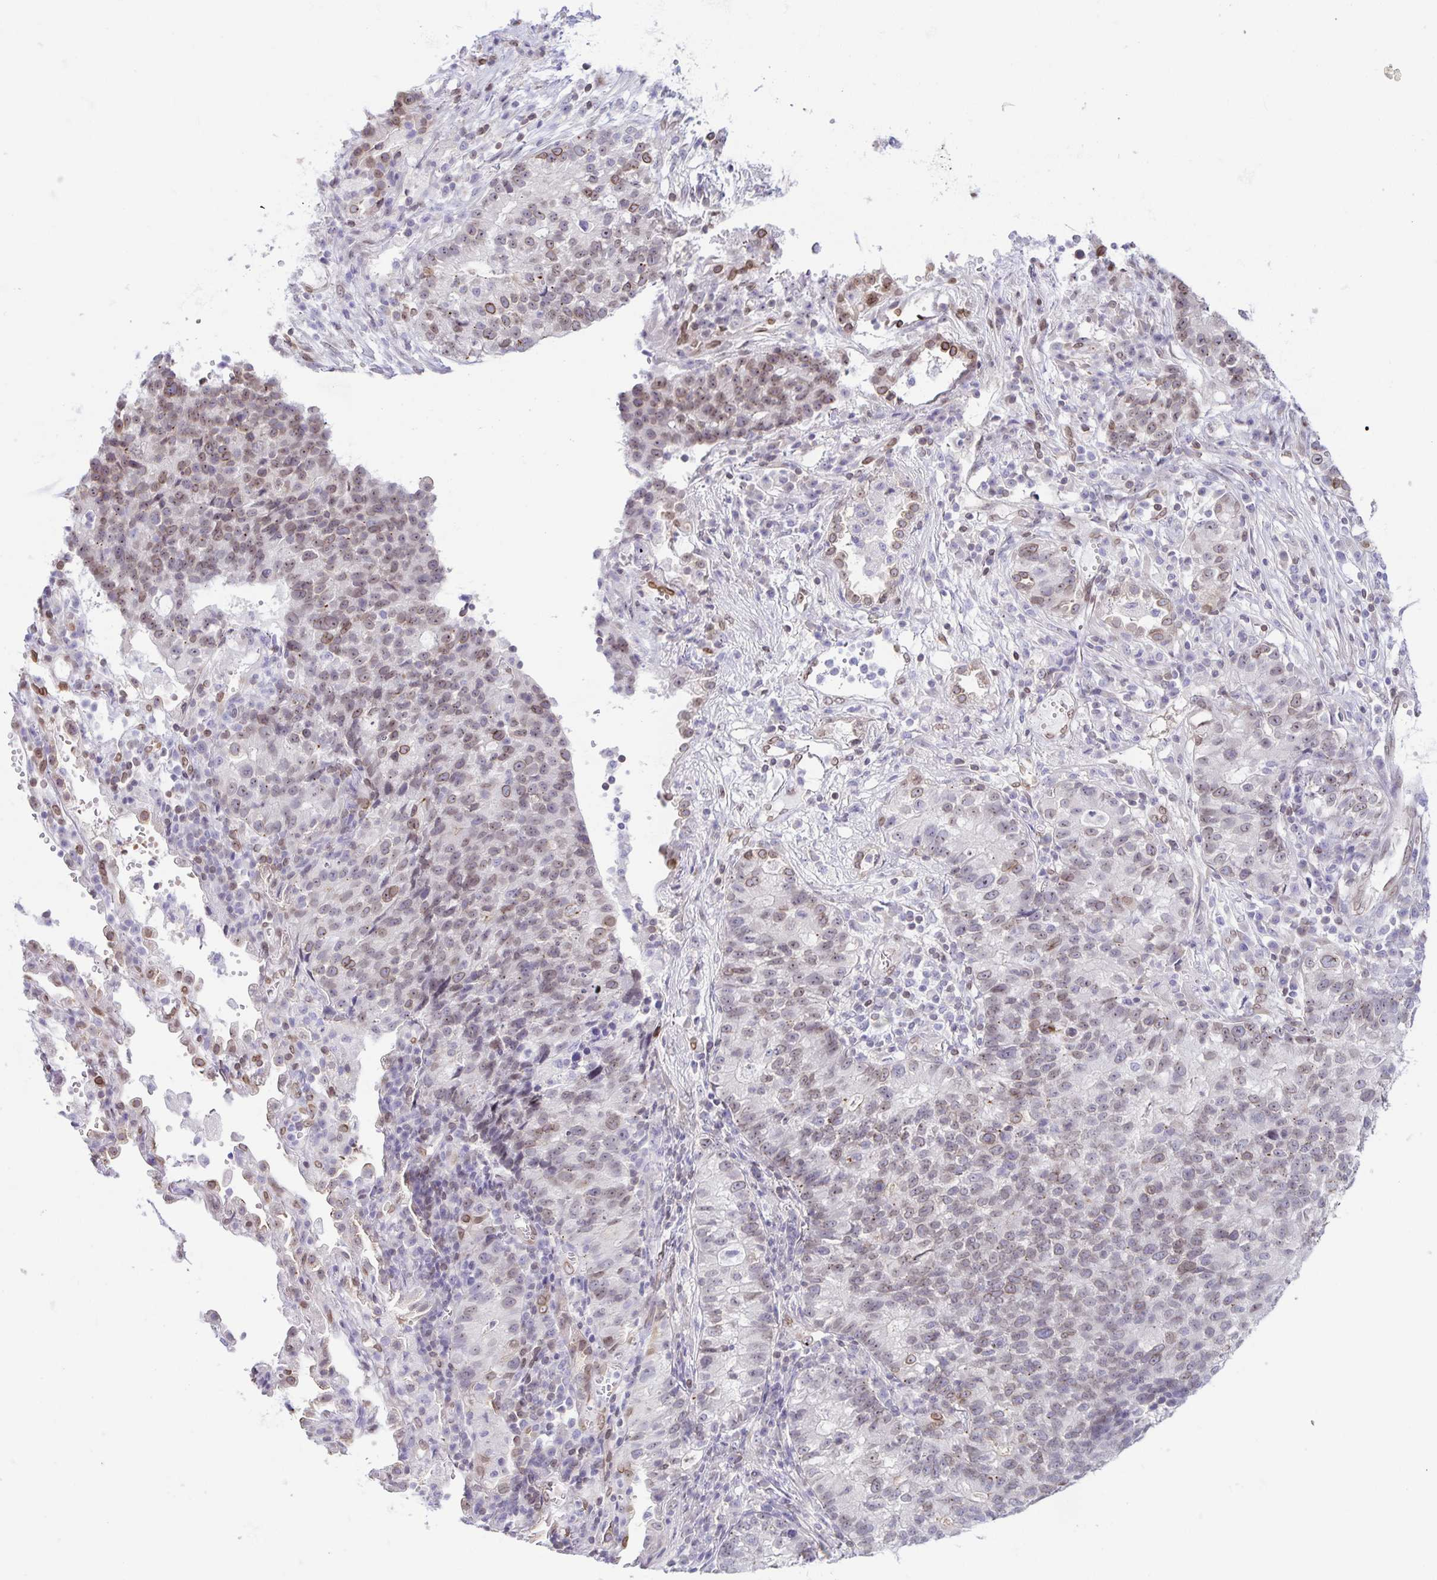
{"staining": {"intensity": "weak", "quantity": "25%-75%", "location": "cytoplasmic/membranous,nuclear"}, "tissue": "lung cancer", "cell_type": "Tumor cells", "image_type": "cancer", "snomed": [{"axis": "morphology", "description": "Adenocarcinoma, NOS"}, {"axis": "topography", "description": "Lung"}], "caption": "The photomicrograph shows immunohistochemical staining of lung adenocarcinoma. There is weak cytoplasmic/membranous and nuclear staining is appreciated in approximately 25%-75% of tumor cells.", "gene": "SYNE2", "patient": {"sex": "male", "age": 57}}